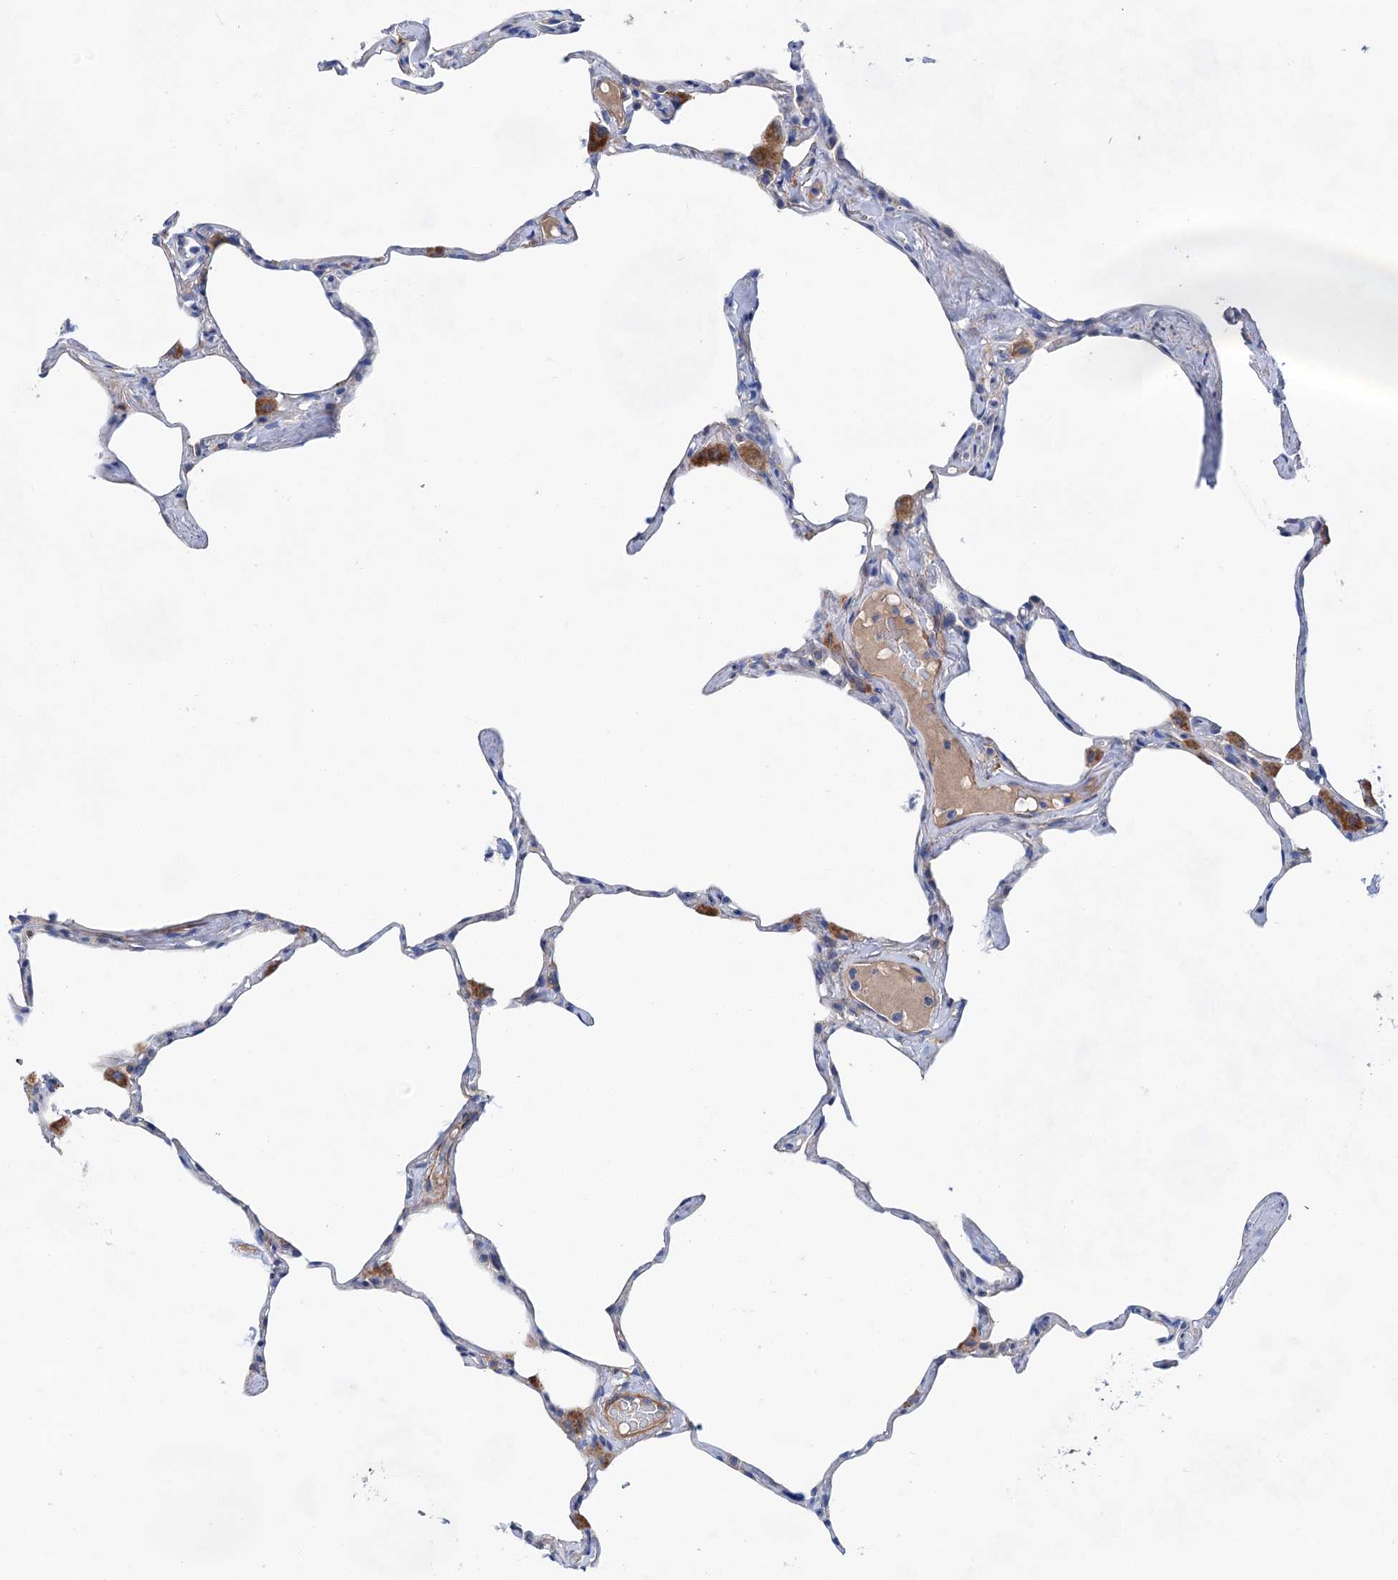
{"staining": {"intensity": "negative", "quantity": "none", "location": "none"}, "tissue": "lung", "cell_type": "Alveolar cells", "image_type": "normal", "snomed": [{"axis": "morphology", "description": "Normal tissue, NOS"}, {"axis": "topography", "description": "Lung"}], "caption": "Immunohistochemistry histopathology image of unremarkable lung: lung stained with DAB displays no significant protein positivity in alveolar cells. (IHC, brightfield microscopy, high magnification).", "gene": "GPR155", "patient": {"sex": "male", "age": 65}}